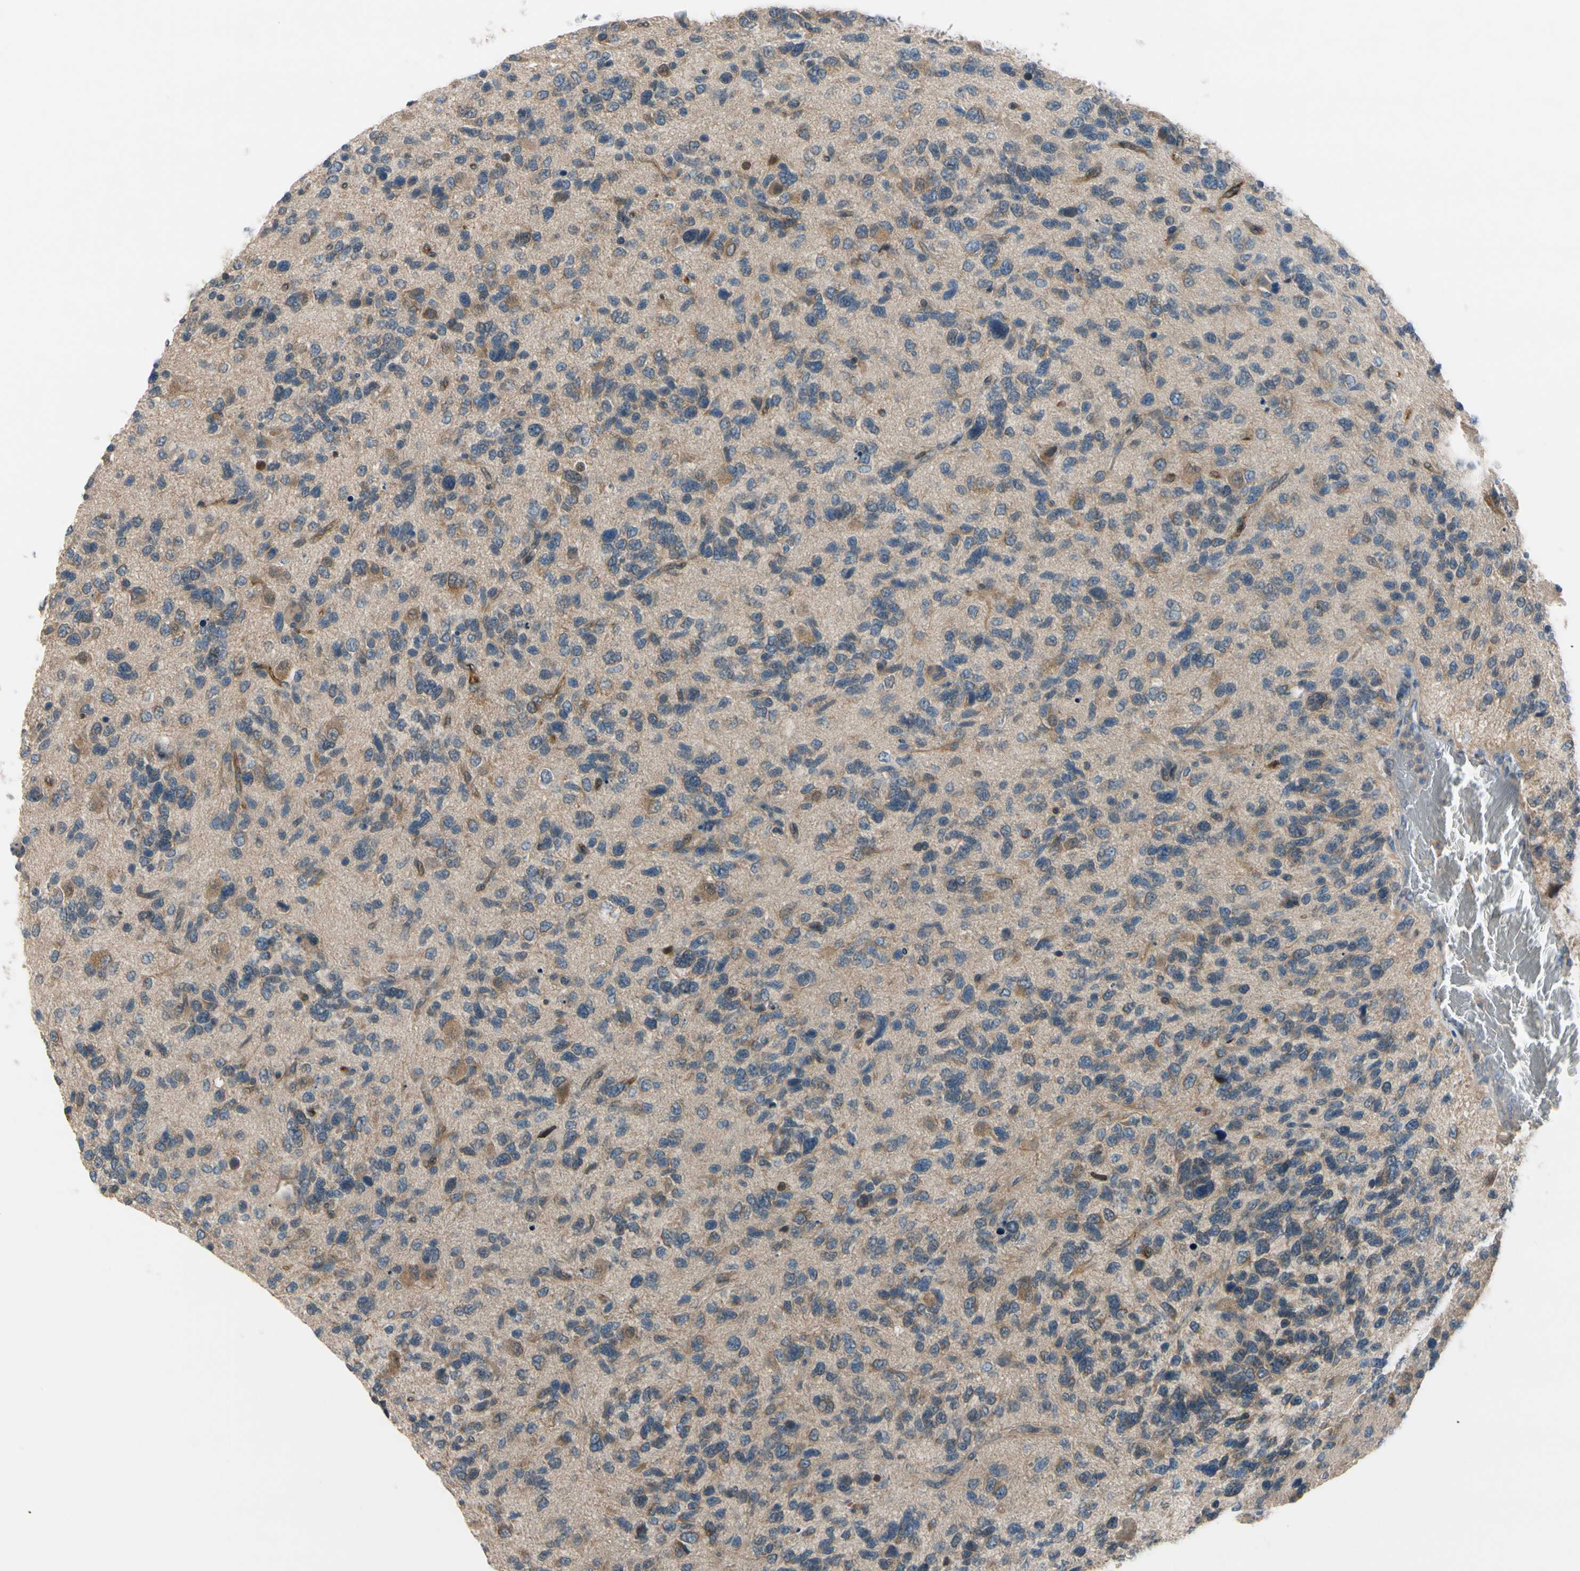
{"staining": {"intensity": "moderate", "quantity": "25%-75%", "location": "cytoplasmic/membranous"}, "tissue": "glioma", "cell_type": "Tumor cells", "image_type": "cancer", "snomed": [{"axis": "morphology", "description": "Glioma, malignant, High grade"}, {"axis": "topography", "description": "Brain"}], "caption": "Immunohistochemical staining of malignant high-grade glioma exhibits medium levels of moderate cytoplasmic/membranous positivity in about 25%-75% of tumor cells.", "gene": "CFAP36", "patient": {"sex": "female", "age": 58}}